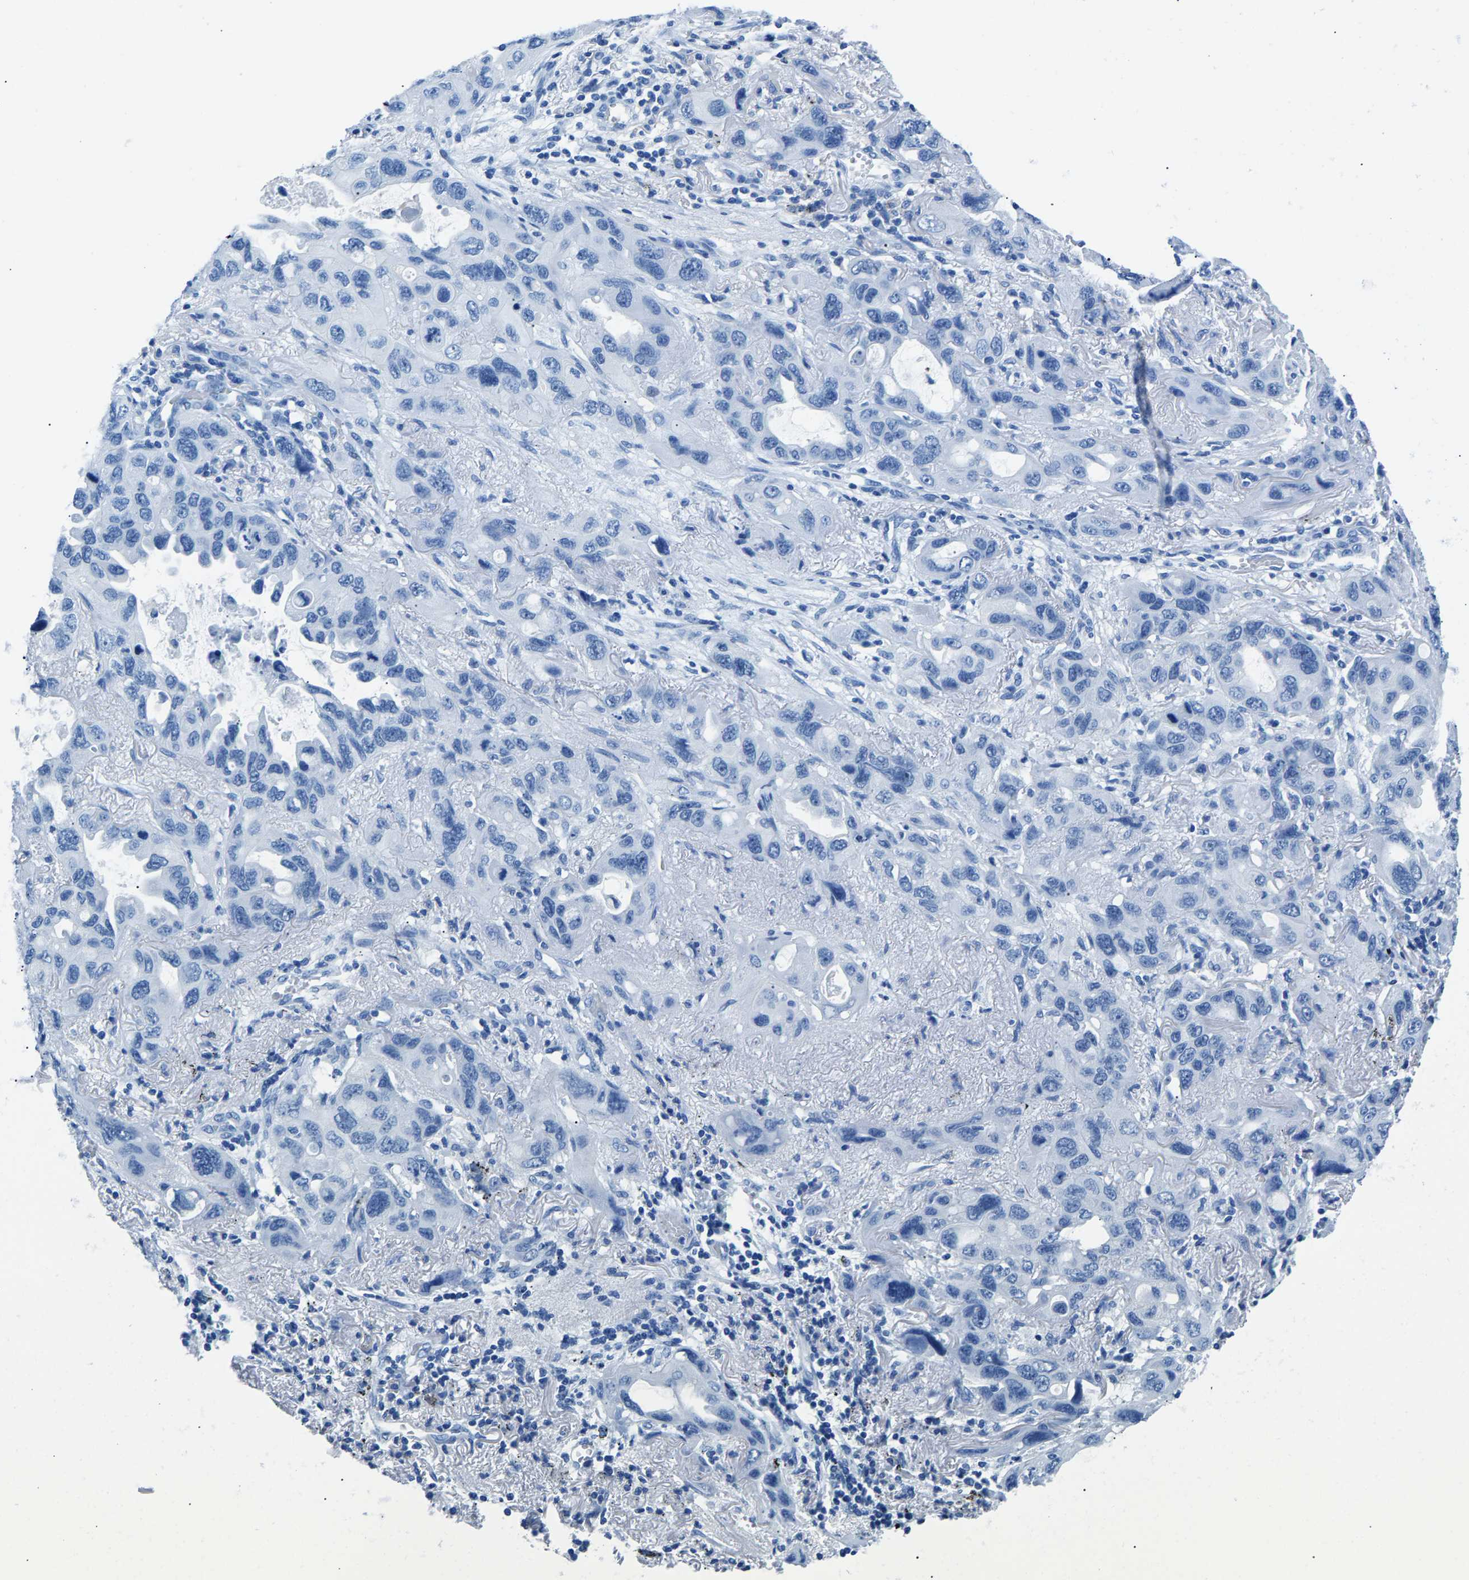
{"staining": {"intensity": "negative", "quantity": "none", "location": "none"}, "tissue": "lung cancer", "cell_type": "Tumor cells", "image_type": "cancer", "snomed": [{"axis": "morphology", "description": "Squamous cell carcinoma, NOS"}, {"axis": "topography", "description": "Lung"}], "caption": "Tumor cells show no significant protein staining in lung cancer.", "gene": "CPS1", "patient": {"sex": "female", "age": 73}}